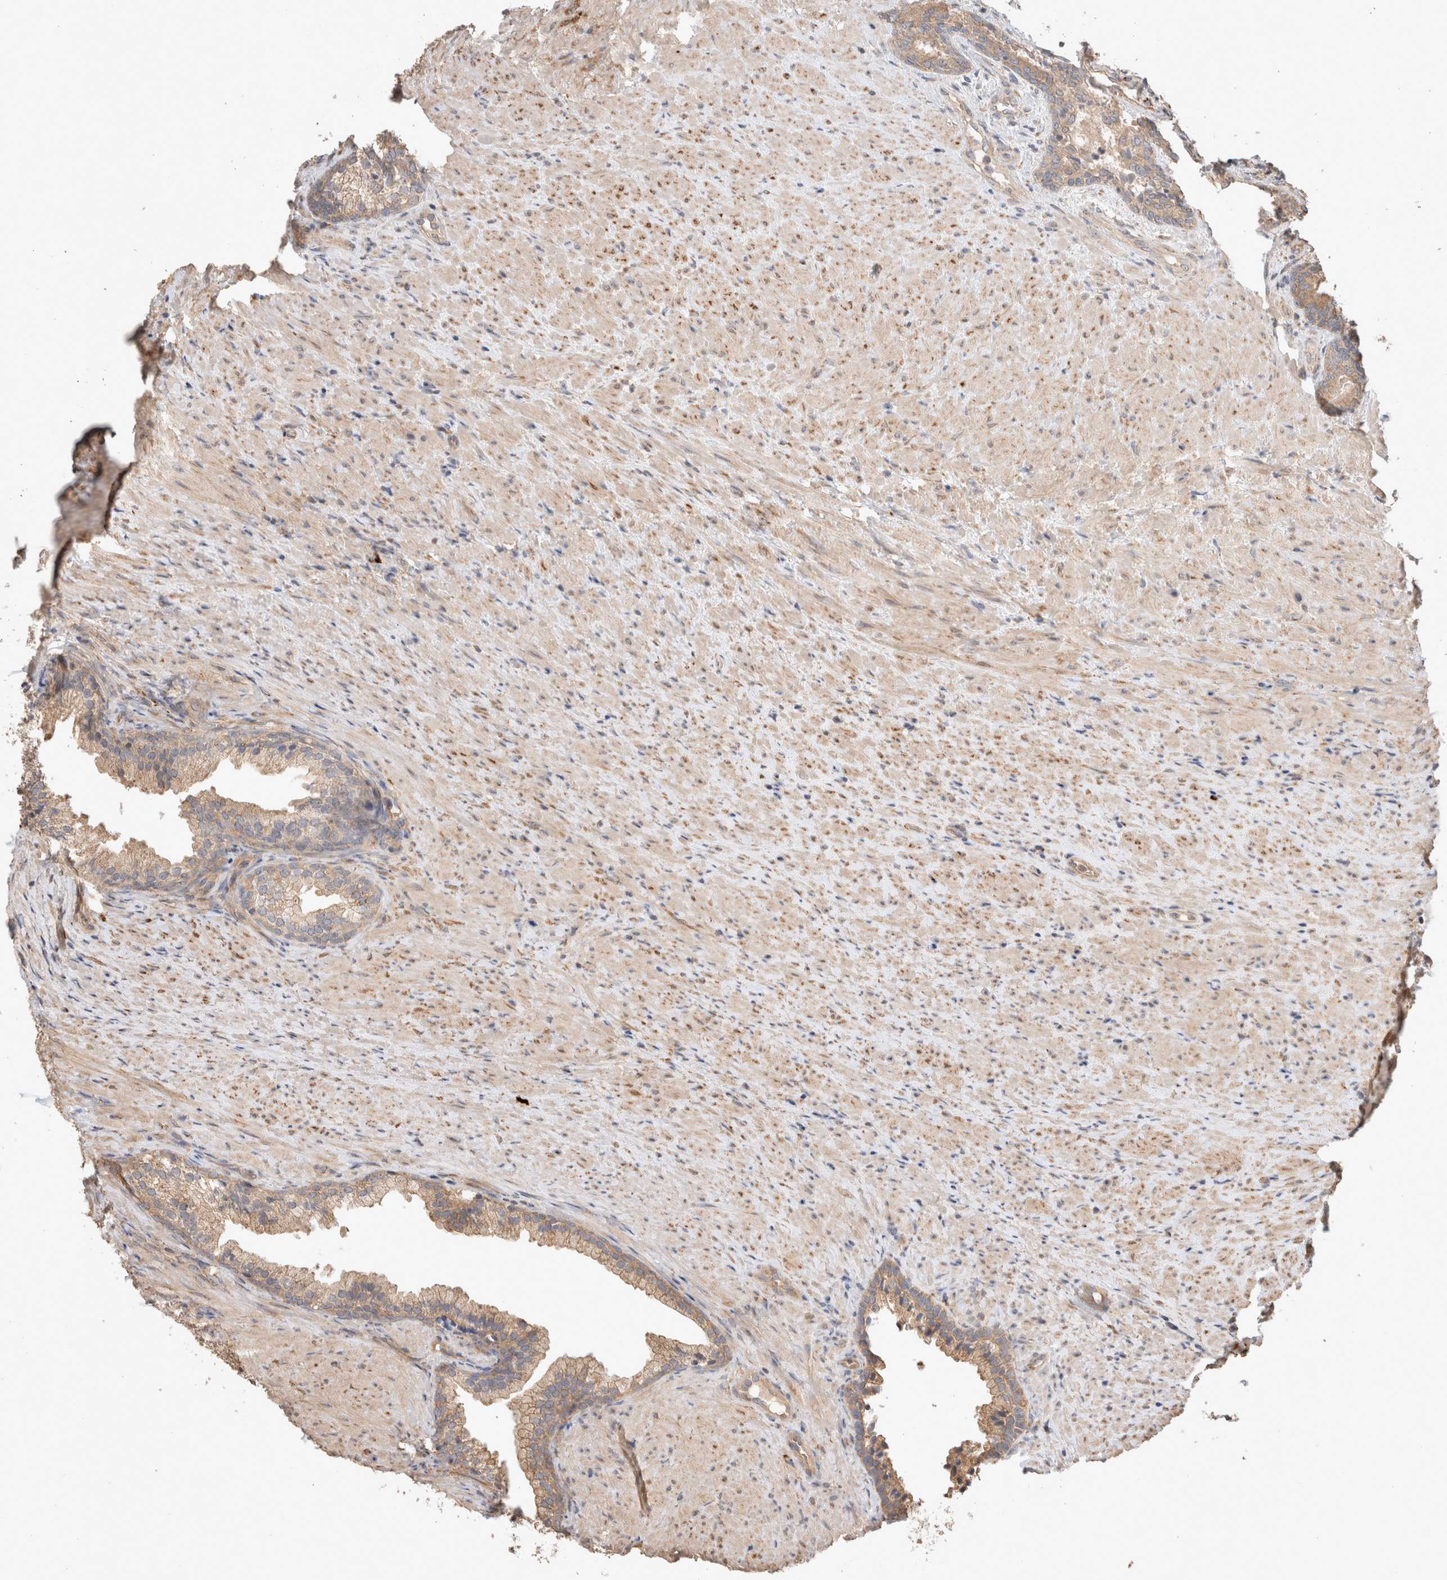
{"staining": {"intensity": "moderate", "quantity": "25%-75%", "location": "cytoplasmic/membranous"}, "tissue": "prostate", "cell_type": "Glandular cells", "image_type": "normal", "snomed": [{"axis": "morphology", "description": "Normal tissue, NOS"}, {"axis": "topography", "description": "Prostate"}], "caption": "This photomicrograph displays immunohistochemistry (IHC) staining of unremarkable human prostate, with medium moderate cytoplasmic/membranous positivity in approximately 25%-75% of glandular cells.", "gene": "HROB", "patient": {"sex": "male", "age": 76}}